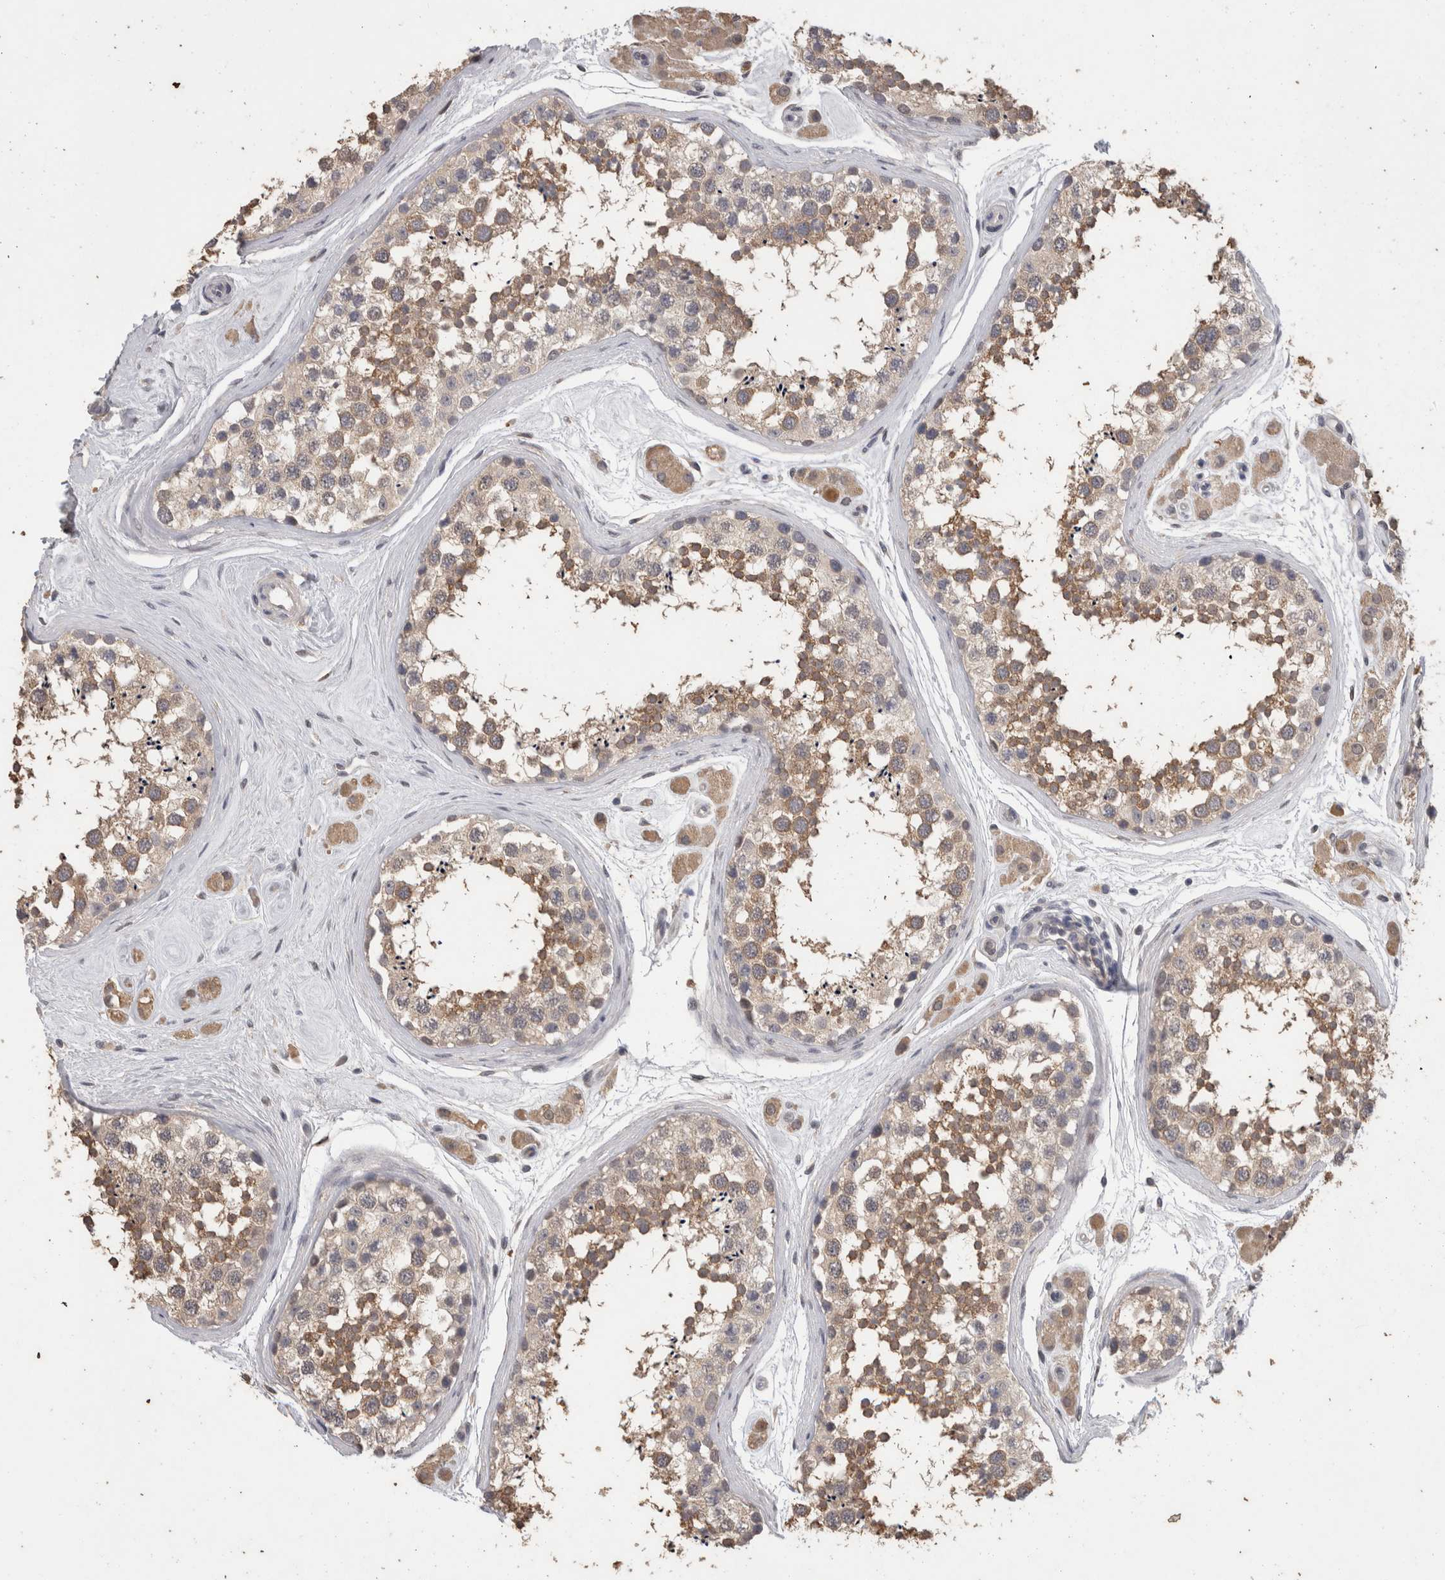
{"staining": {"intensity": "moderate", "quantity": "25%-75%", "location": "cytoplasmic/membranous"}, "tissue": "testis", "cell_type": "Cells in seminiferous ducts", "image_type": "normal", "snomed": [{"axis": "morphology", "description": "Normal tissue, NOS"}, {"axis": "topography", "description": "Testis"}], "caption": "A high-resolution micrograph shows immunohistochemistry staining of benign testis, which demonstrates moderate cytoplasmic/membranous expression in approximately 25%-75% of cells in seminiferous ducts.", "gene": "FHOD3", "patient": {"sex": "male", "age": 56}}